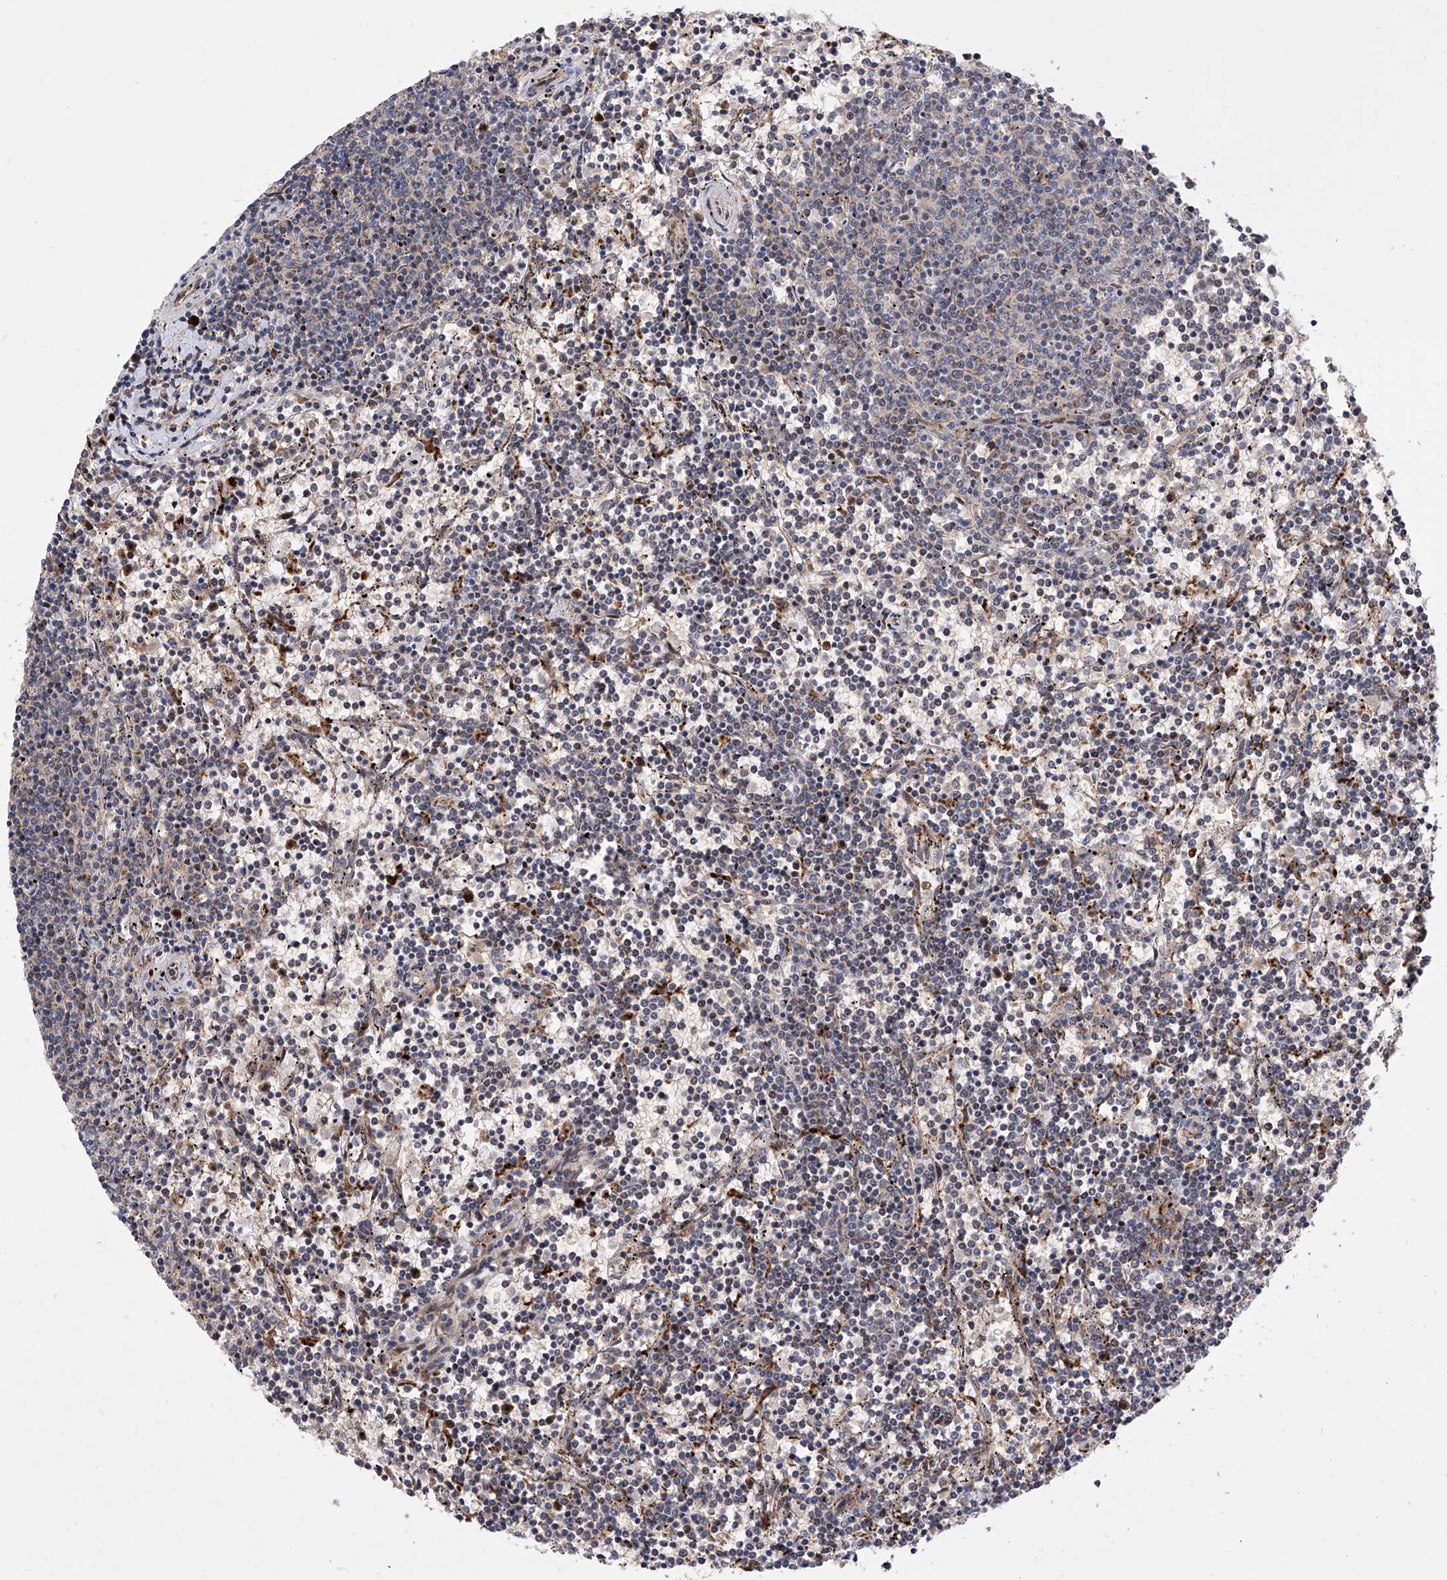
{"staining": {"intensity": "negative", "quantity": "none", "location": "none"}, "tissue": "lymphoma", "cell_type": "Tumor cells", "image_type": "cancer", "snomed": [{"axis": "morphology", "description": "Malignant lymphoma, non-Hodgkin's type, Low grade"}, {"axis": "topography", "description": "Spleen"}], "caption": "This image is of low-grade malignant lymphoma, non-Hodgkin's type stained with IHC to label a protein in brown with the nuclei are counter-stained blue. There is no staining in tumor cells. The staining is performed using DAB (3,3'-diaminobenzidine) brown chromogen with nuclei counter-stained in using hematoxylin.", "gene": "FARP2", "patient": {"sex": "female", "age": 50}}